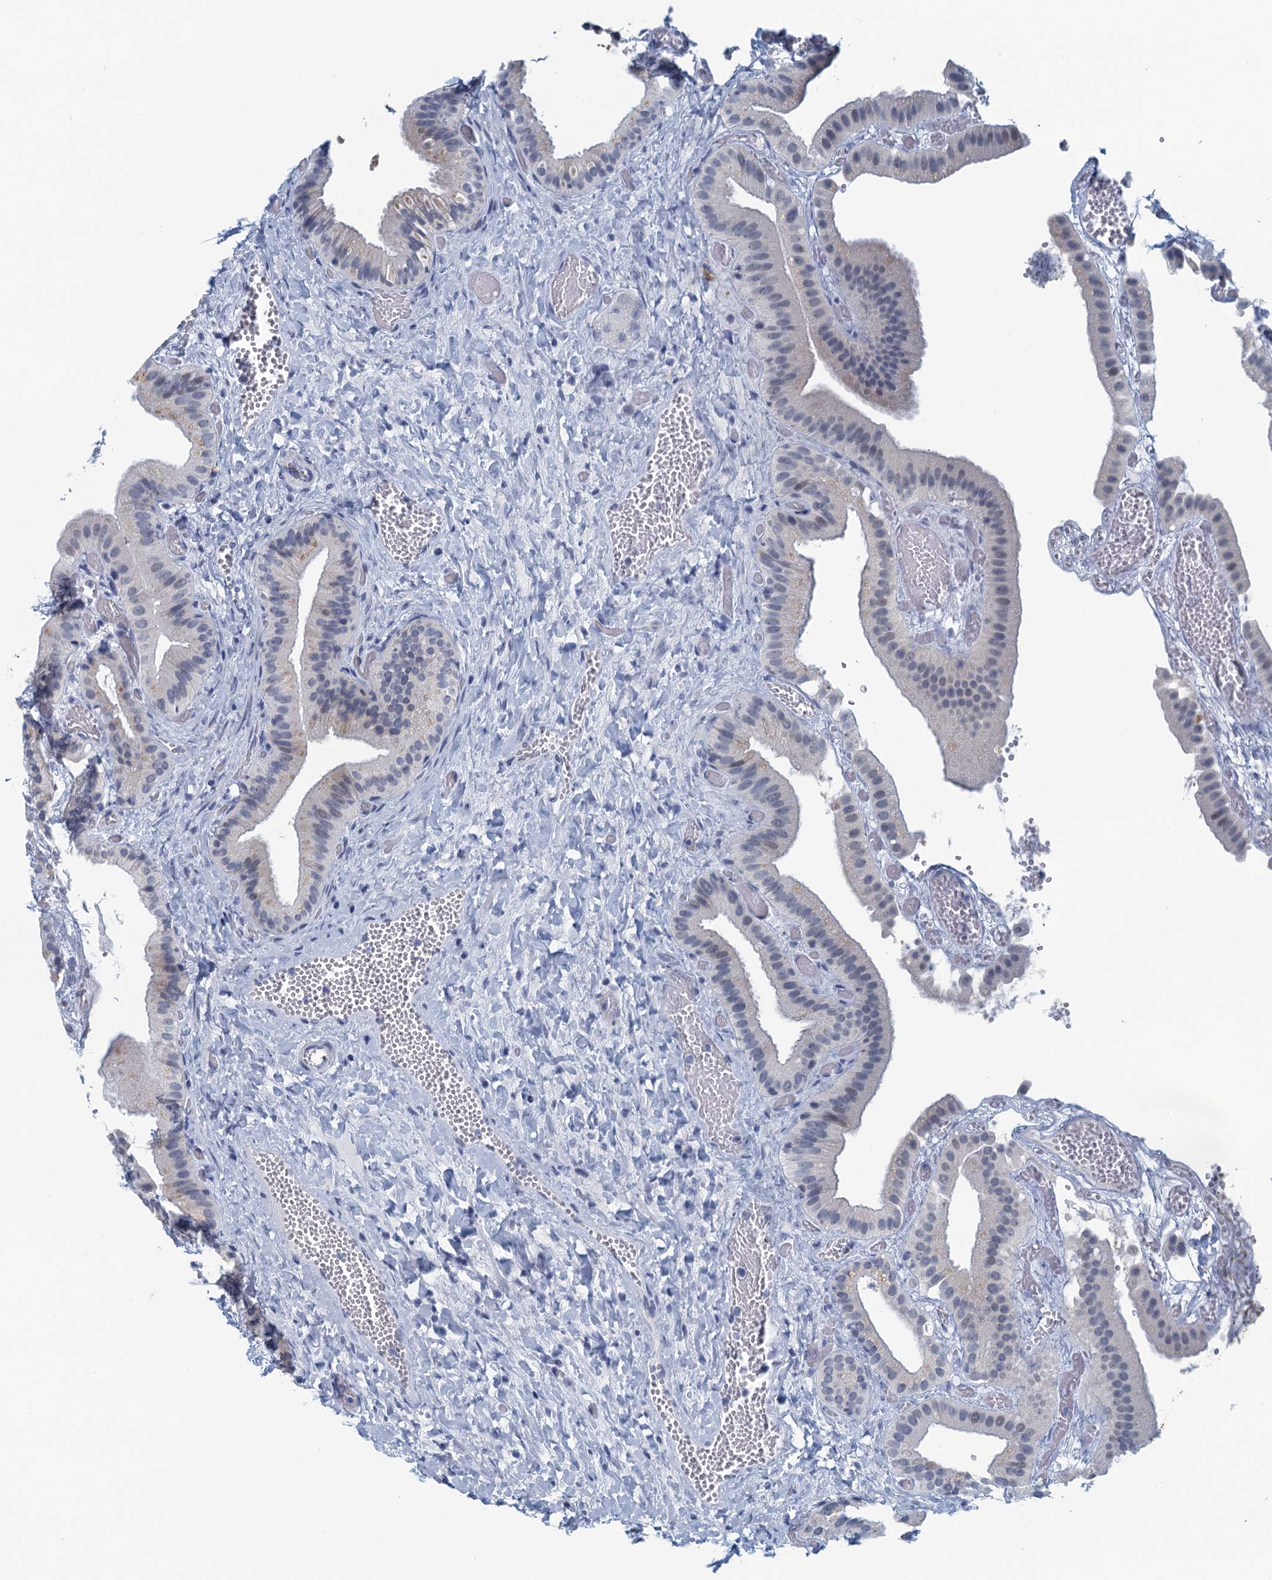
{"staining": {"intensity": "negative", "quantity": "none", "location": "none"}, "tissue": "gallbladder", "cell_type": "Glandular cells", "image_type": "normal", "snomed": [{"axis": "morphology", "description": "Normal tissue, NOS"}, {"axis": "topography", "description": "Gallbladder"}], "caption": "Immunohistochemical staining of benign human gallbladder reveals no significant staining in glandular cells.", "gene": "C16orf95", "patient": {"sex": "female", "age": 64}}